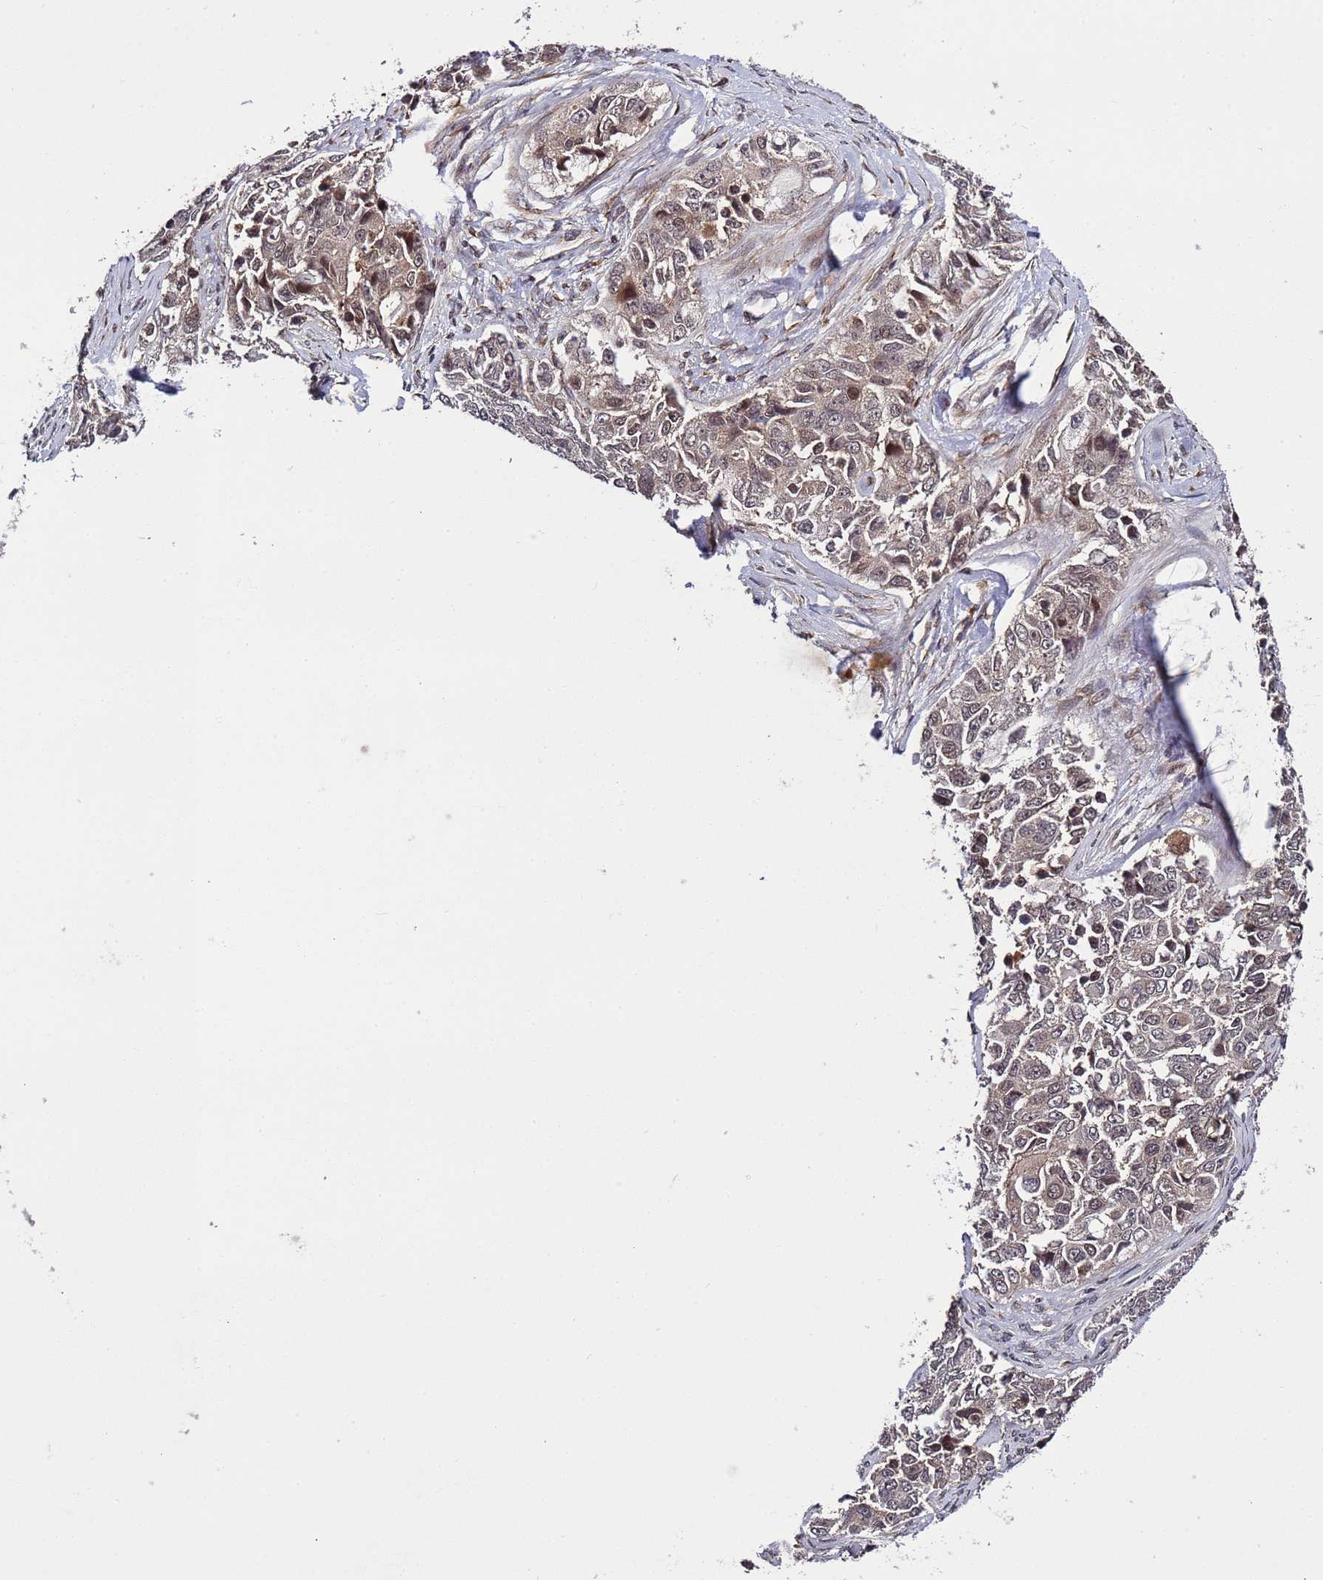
{"staining": {"intensity": "weak", "quantity": "25%-75%", "location": "nuclear"}, "tissue": "ovarian cancer", "cell_type": "Tumor cells", "image_type": "cancer", "snomed": [{"axis": "morphology", "description": "Carcinoma, endometroid"}, {"axis": "topography", "description": "Ovary"}], "caption": "This image exhibits ovarian cancer stained with IHC to label a protein in brown. The nuclear of tumor cells show weak positivity for the protein. Nuclei are counter-stained blue.", "gene": "POLR2D", "patient": {"sex": "female", "age": 51}}